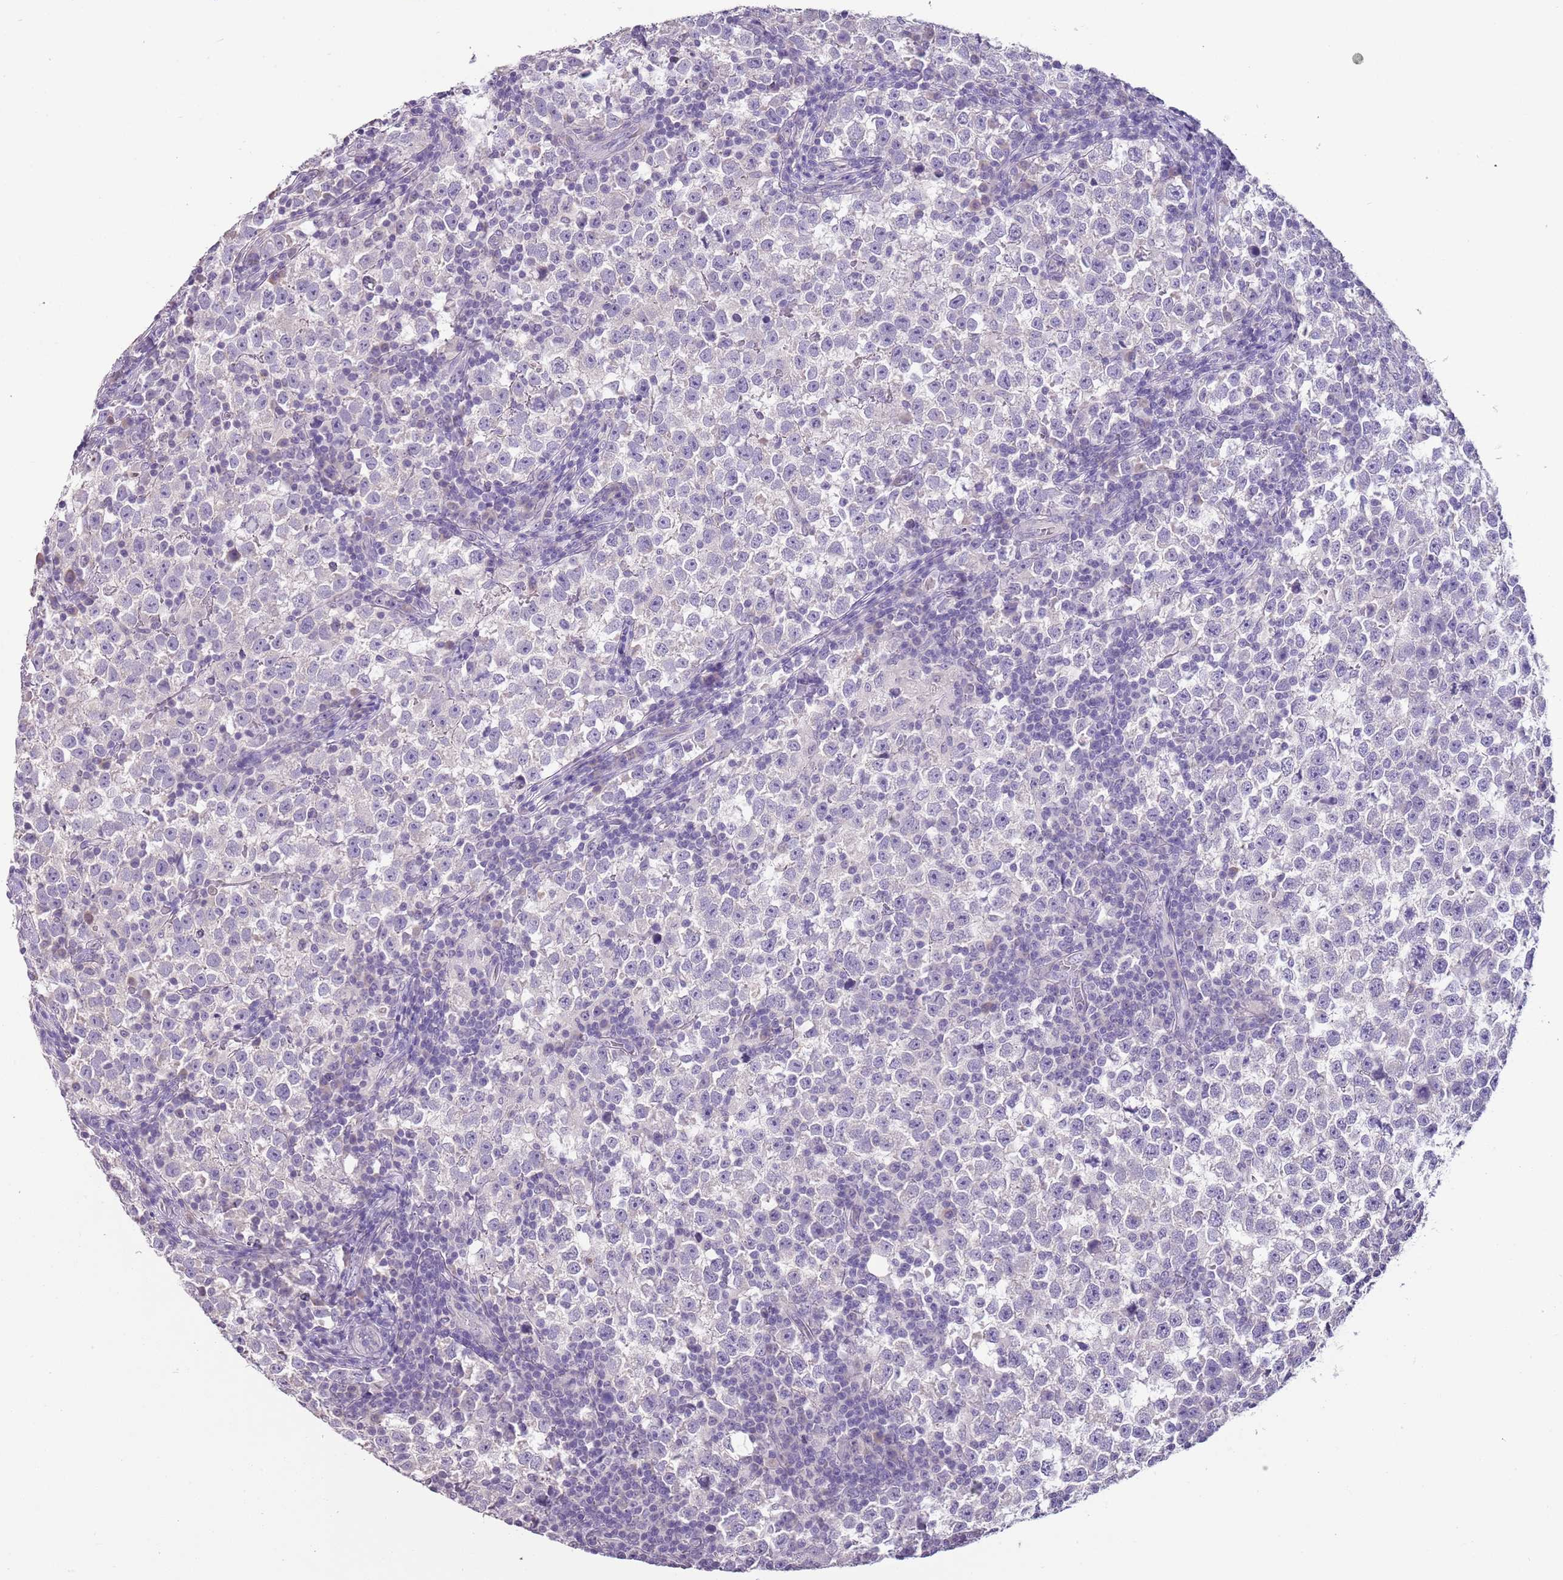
{"staining": {"intensity": "negative", "quantity": "none", "location": "none"}, "tissue": "testis cancer", "cell_type": "Tumor cells", "image_type": "cancer", "snomed": [{"axis": "morphology", "description": "Normal tissue, NOS"}, {"axis": "morphology", "description": "Seminoma, NOS"}, {"axis": "topography", "description": "Testis"}], "caption": "A high-resolution histopathology image shows IHC staining of testis cancer (seminoma), which reveals no significant expression in tumor cells. (DAB (3,3'-diaminobenzidine) immunohistochemistry (IHC) with hematoxylin counter stain).", "gene": "SLC35E3", "patient": {"sex": "male", "age": 43}}